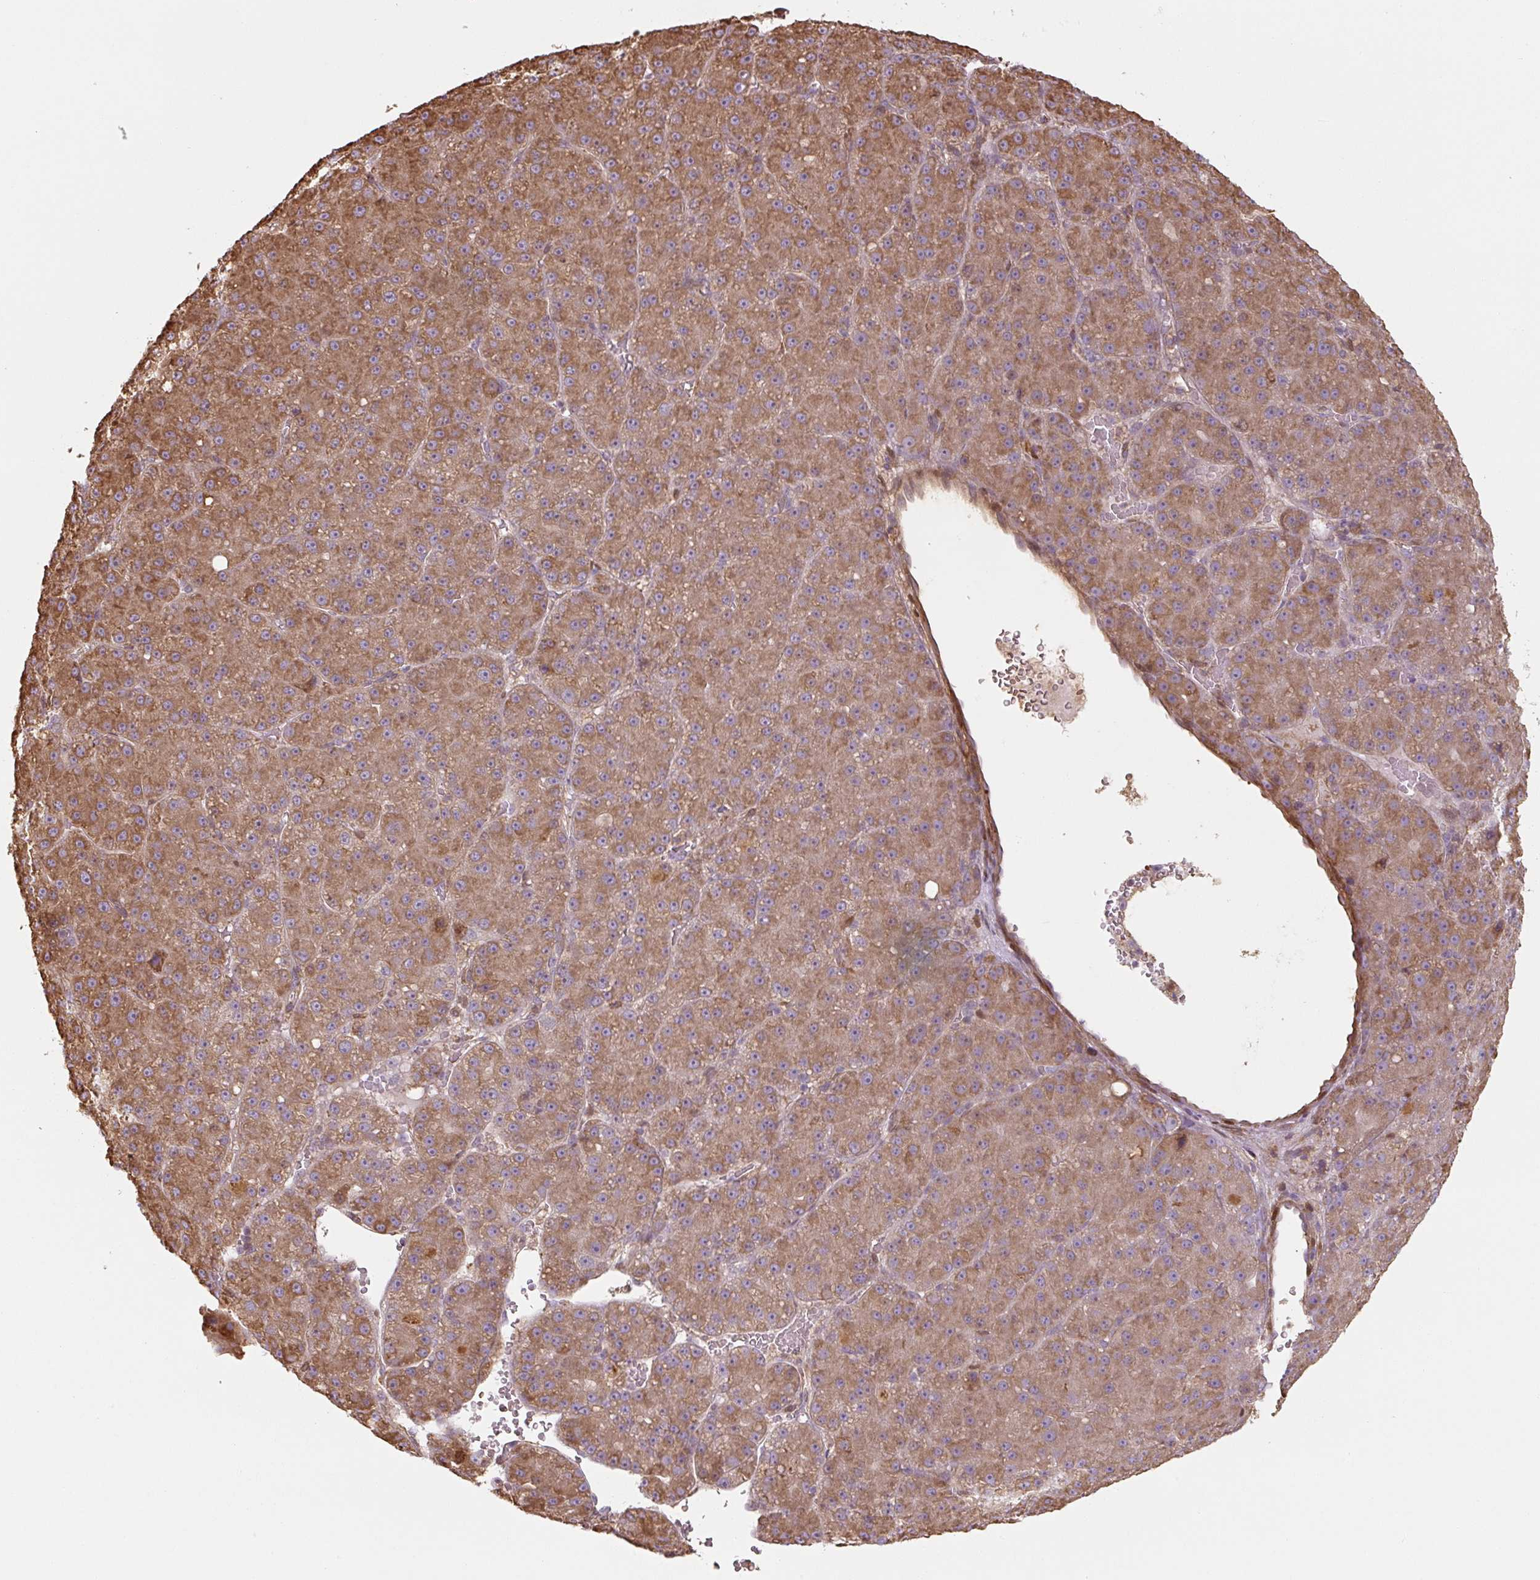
{"staining": {"intensity": "moderate", "quantity": ">75%", "location": "cytoplasmic/membranous"}, "tissue": "liver cancer", "cell_type": "Tumor cells", "image_type": "cancer", "snomed": [{"axis": "morphology", "description": "Carcinoma, Hepatocellular, NOS"}, {"axis": "topography", "description": "Liver"}], "caption": "Moderate cytoplasmic/membranous staining is identified in approximately >75% of tumor cells in liver cancer. The protein of interest is stained brown, and the nuclei are stained in blue (DAB (3,3'-diaminobenzidine) IHC with brightfield microscopy, high magnification).", "gene": "RASA1", "patient": {"sex": "male", "age": 67}}